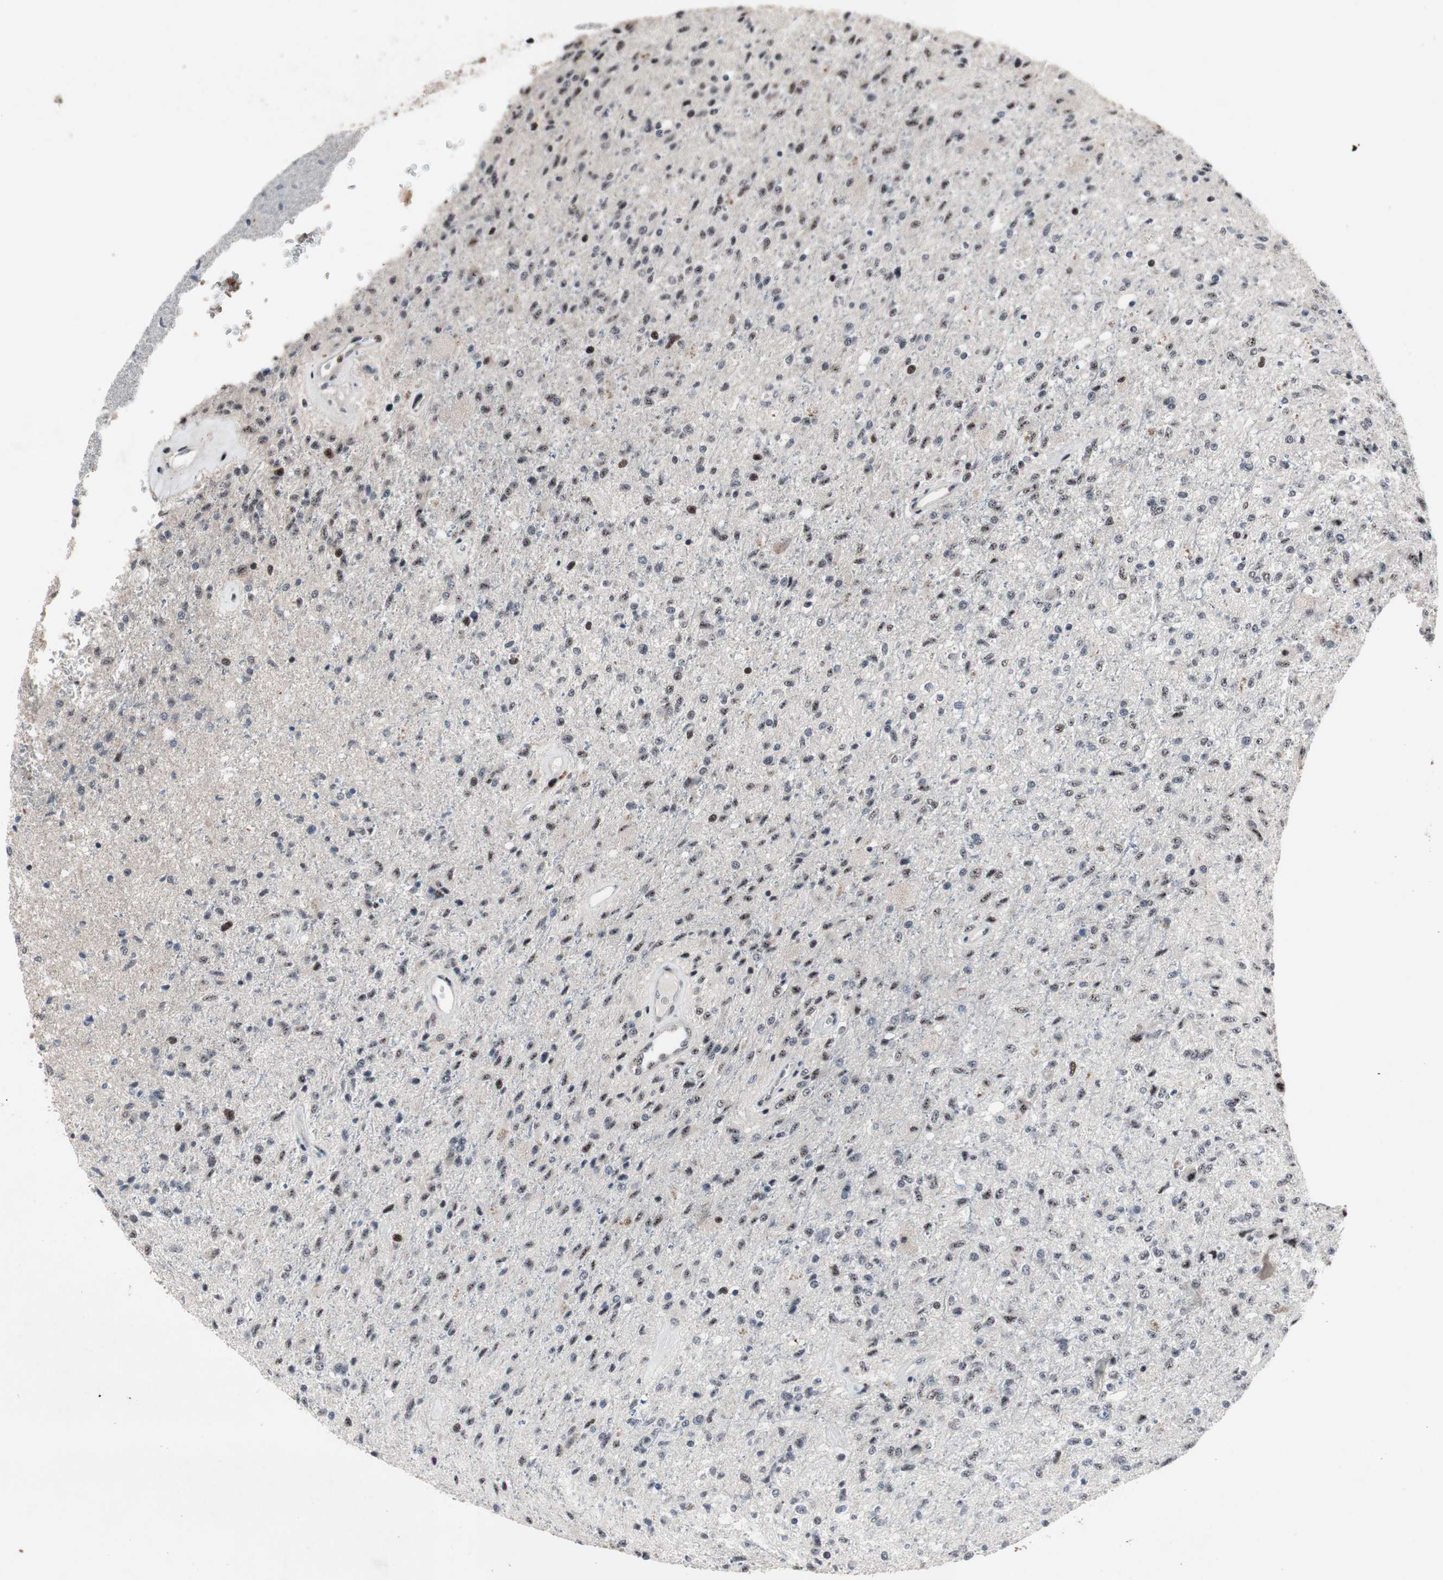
{"staining": {"intensity": "weak", "quantity": "<25%", "location": "nuclear"}, "tissue": "glioma", "cell_type": "Tumor cells", "image_type": "cancer", "snomed": [{"axis": "morphology", "description": "Normal tissue, NOS"}, {"axis": "morphology", "description": "Glioma, malignant, High grade"}, {"axis": "topography", "description": "Cerebral cortex"}], "caption": "The IHC image has no significant positivity in tumor cells of malignant high-grade glioma tissue.", "gene": "SOX7", "patient": {"sex": "male", "age": 77}}